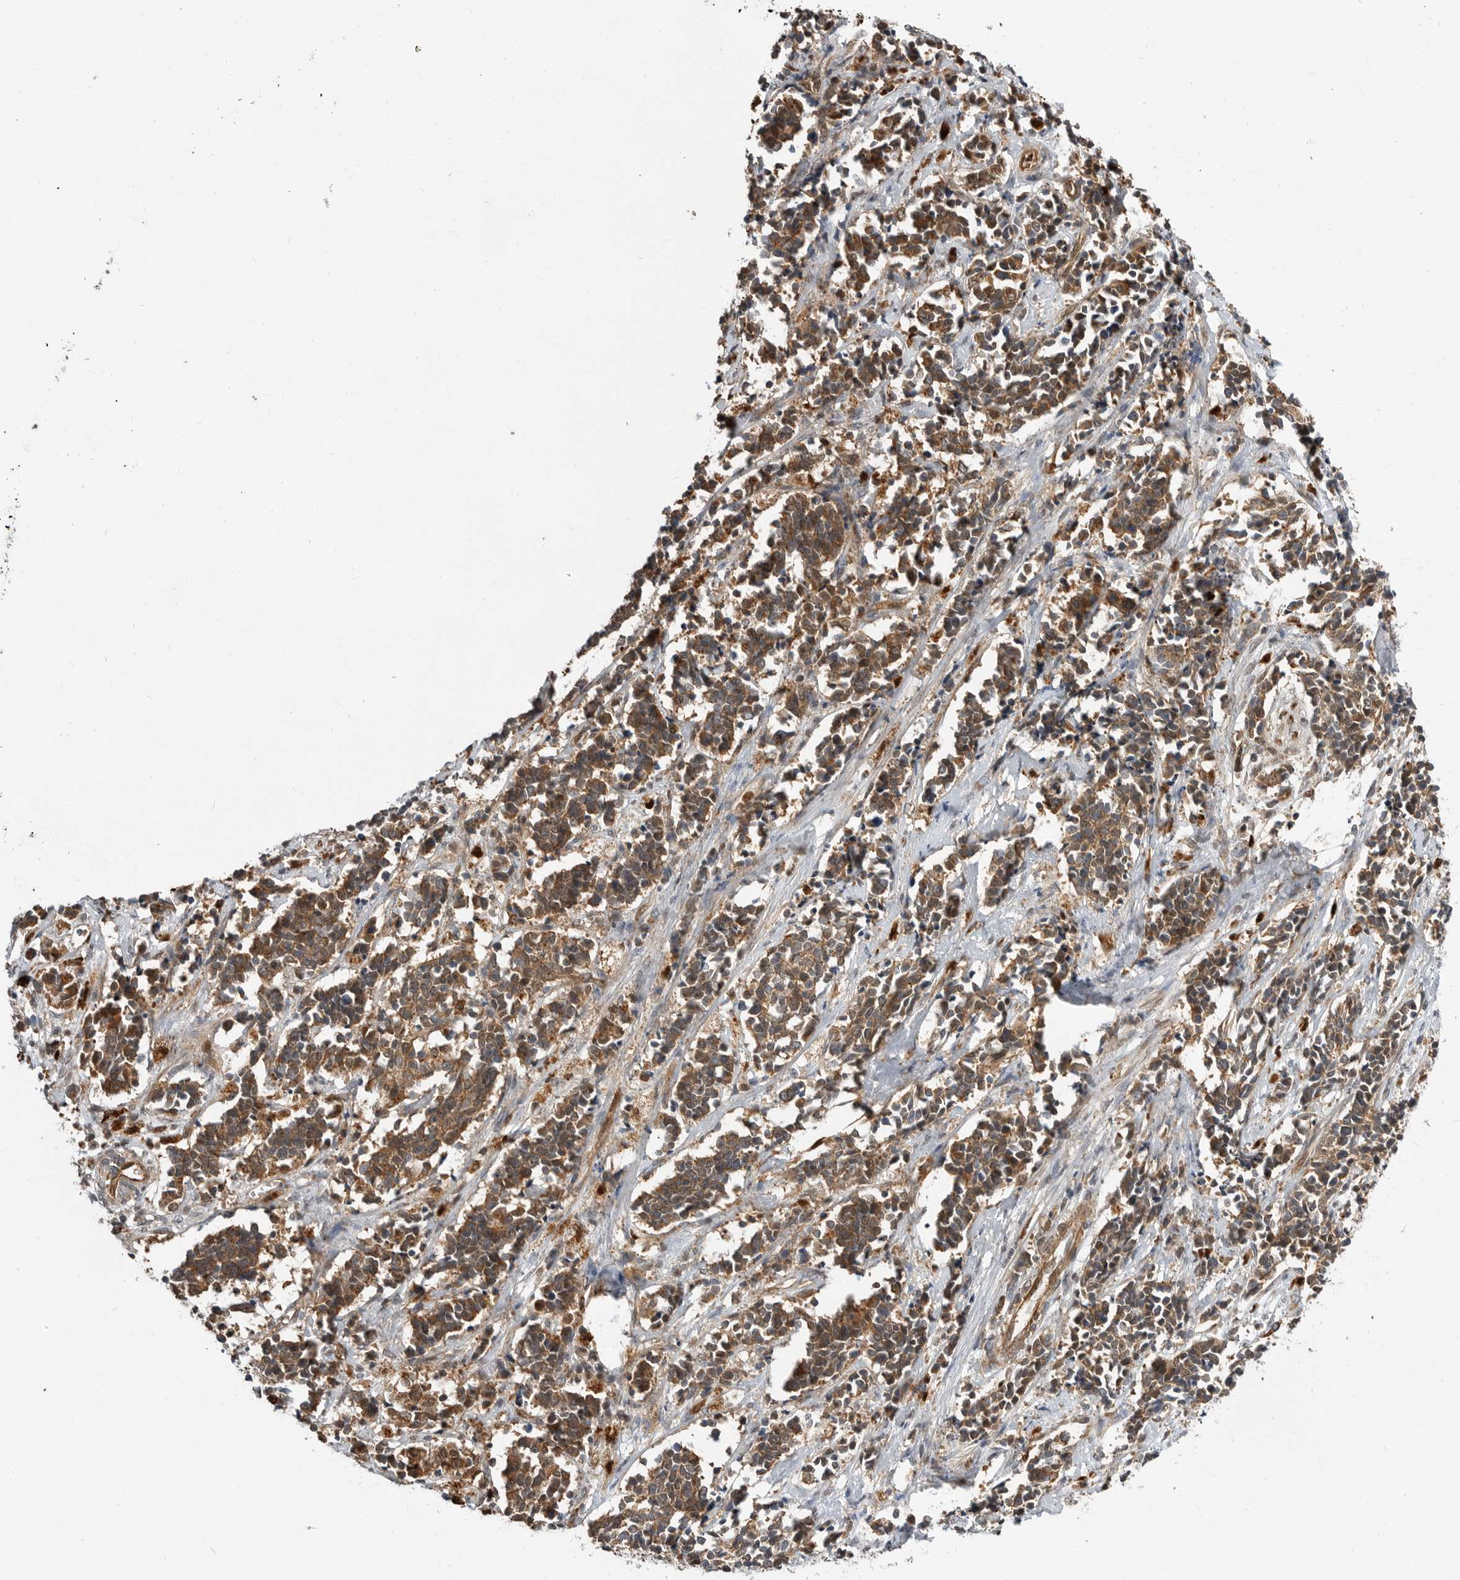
{"staining": {"intensity": "moderate", "quantity": ">75%", "location": "cytoplasmic/membranous,nuclear"}, "tissue": "cervical cancer", "cell_type": "Tumor cells", "image_type": "cancer", "snomed": [{"axis": "morphology", "description": "Normal tissue, NOS"}, {"axis": "morphology", "description": "Squamous cell carcinoma, NOS"}, {"axis": "topography", "description": "Cervix"}], "caption": "DAB immunohistochemical staining of human squamous cell carcinoma (cervical) exhibits moderate cytoplasmic/membranous and nuclear protein positivity in approximately >75% of tumor cells.", "gene": "STRAP", "patient": {"sex": "female", "age": 35}}